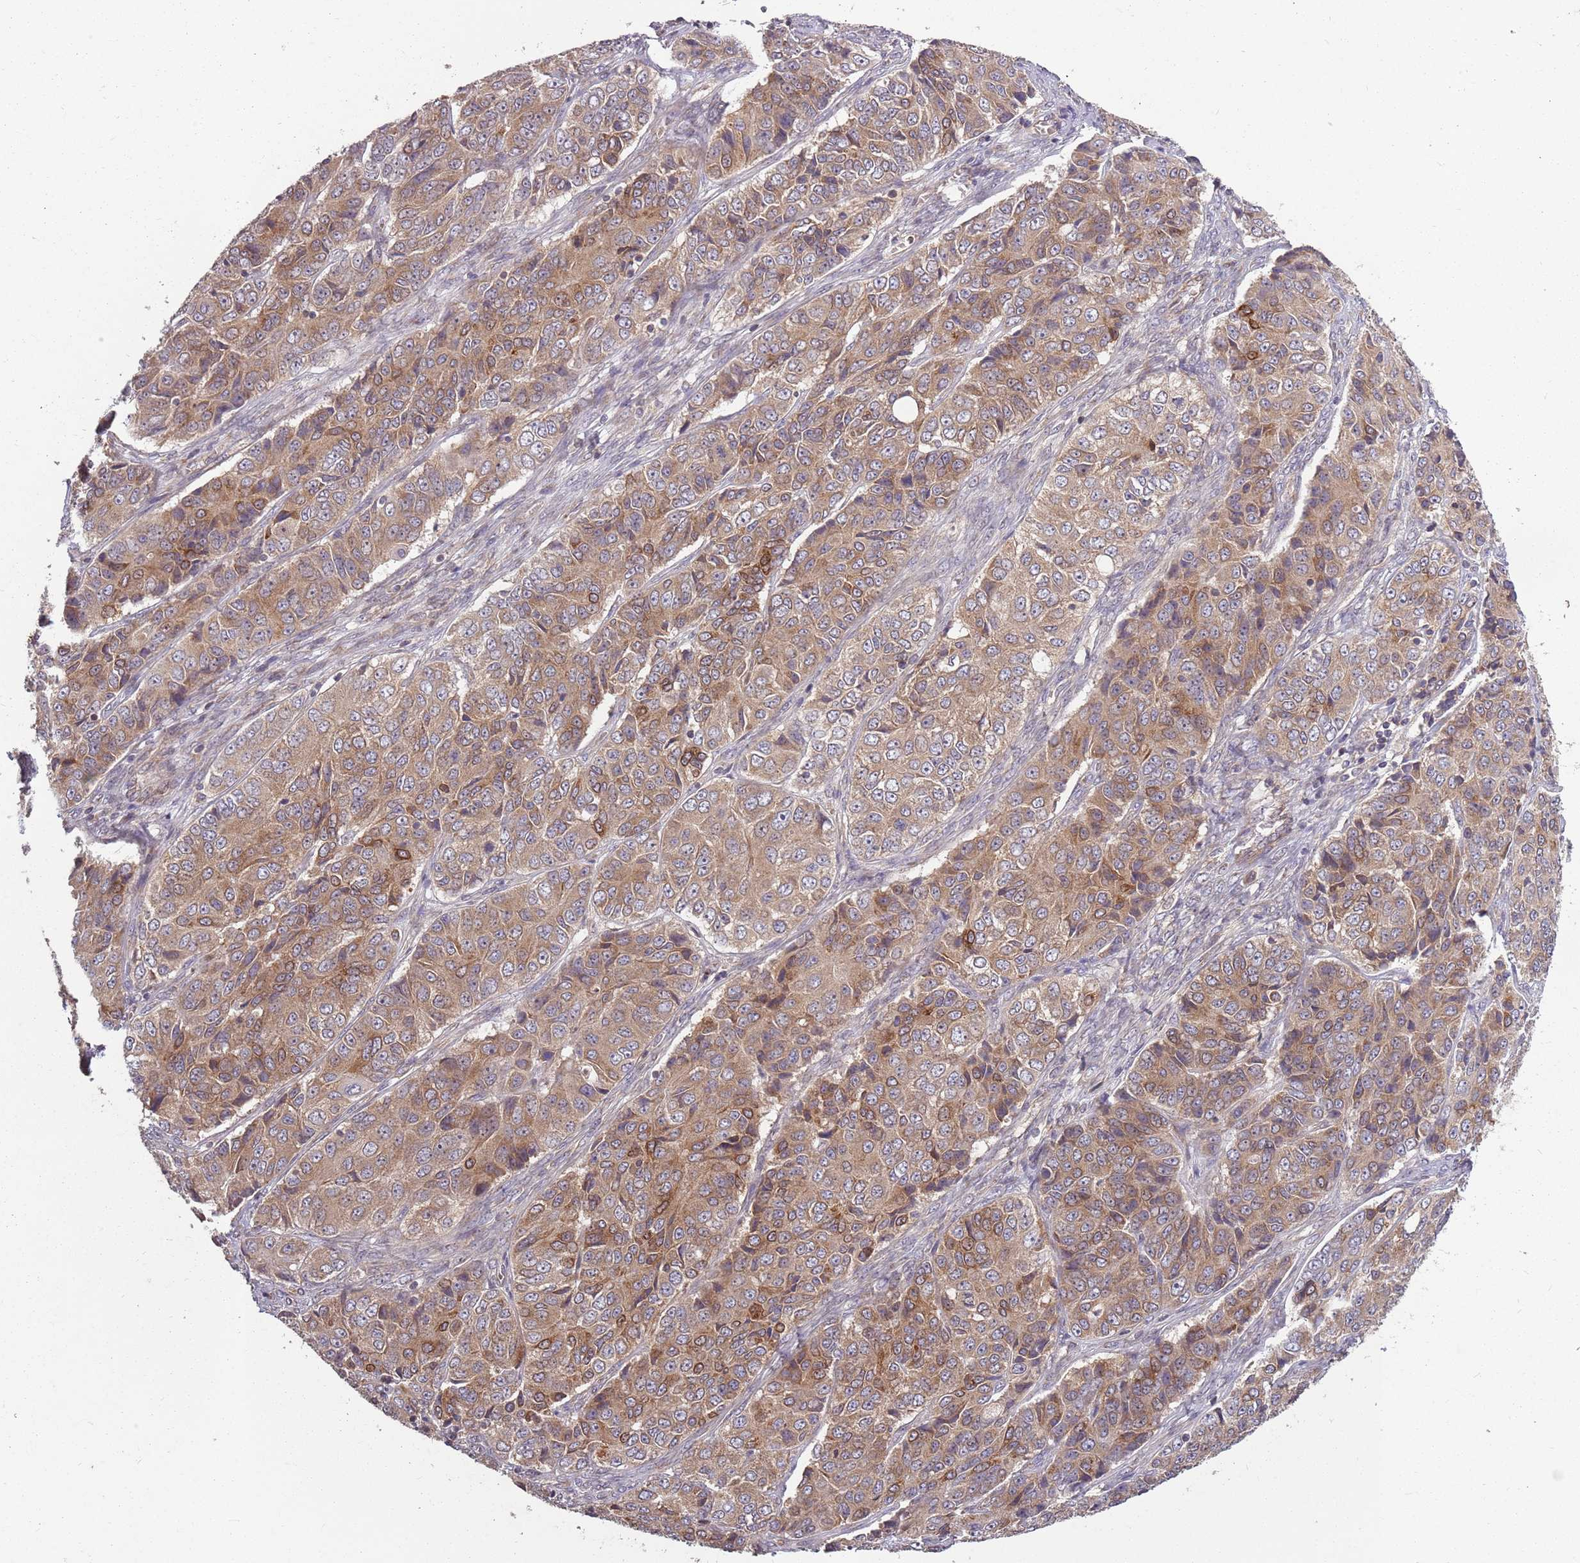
{"staining": {"intensity": "moderate", "quantity": ">75%", "location": "cytoplasmic/membranous"}, "tissue": "ovarian cancer", "cell_type": "Tumor cells", "image_type": "cancer", "snomed": [{"axis": "morphology", "description": "Carcinoma, endometroid"}, {"axis": "topography", "description": "Ovary"}], "caption": "This photomicrograph shows immunohistochemistry (IHC) staining of endometroid carcinoma (ovarian), with medium moderate cytoplasmic/membranous positivity in about >75% of tumor cells.", "gene": "PLD6", "patient": {"sex": "female", "age": 51}}